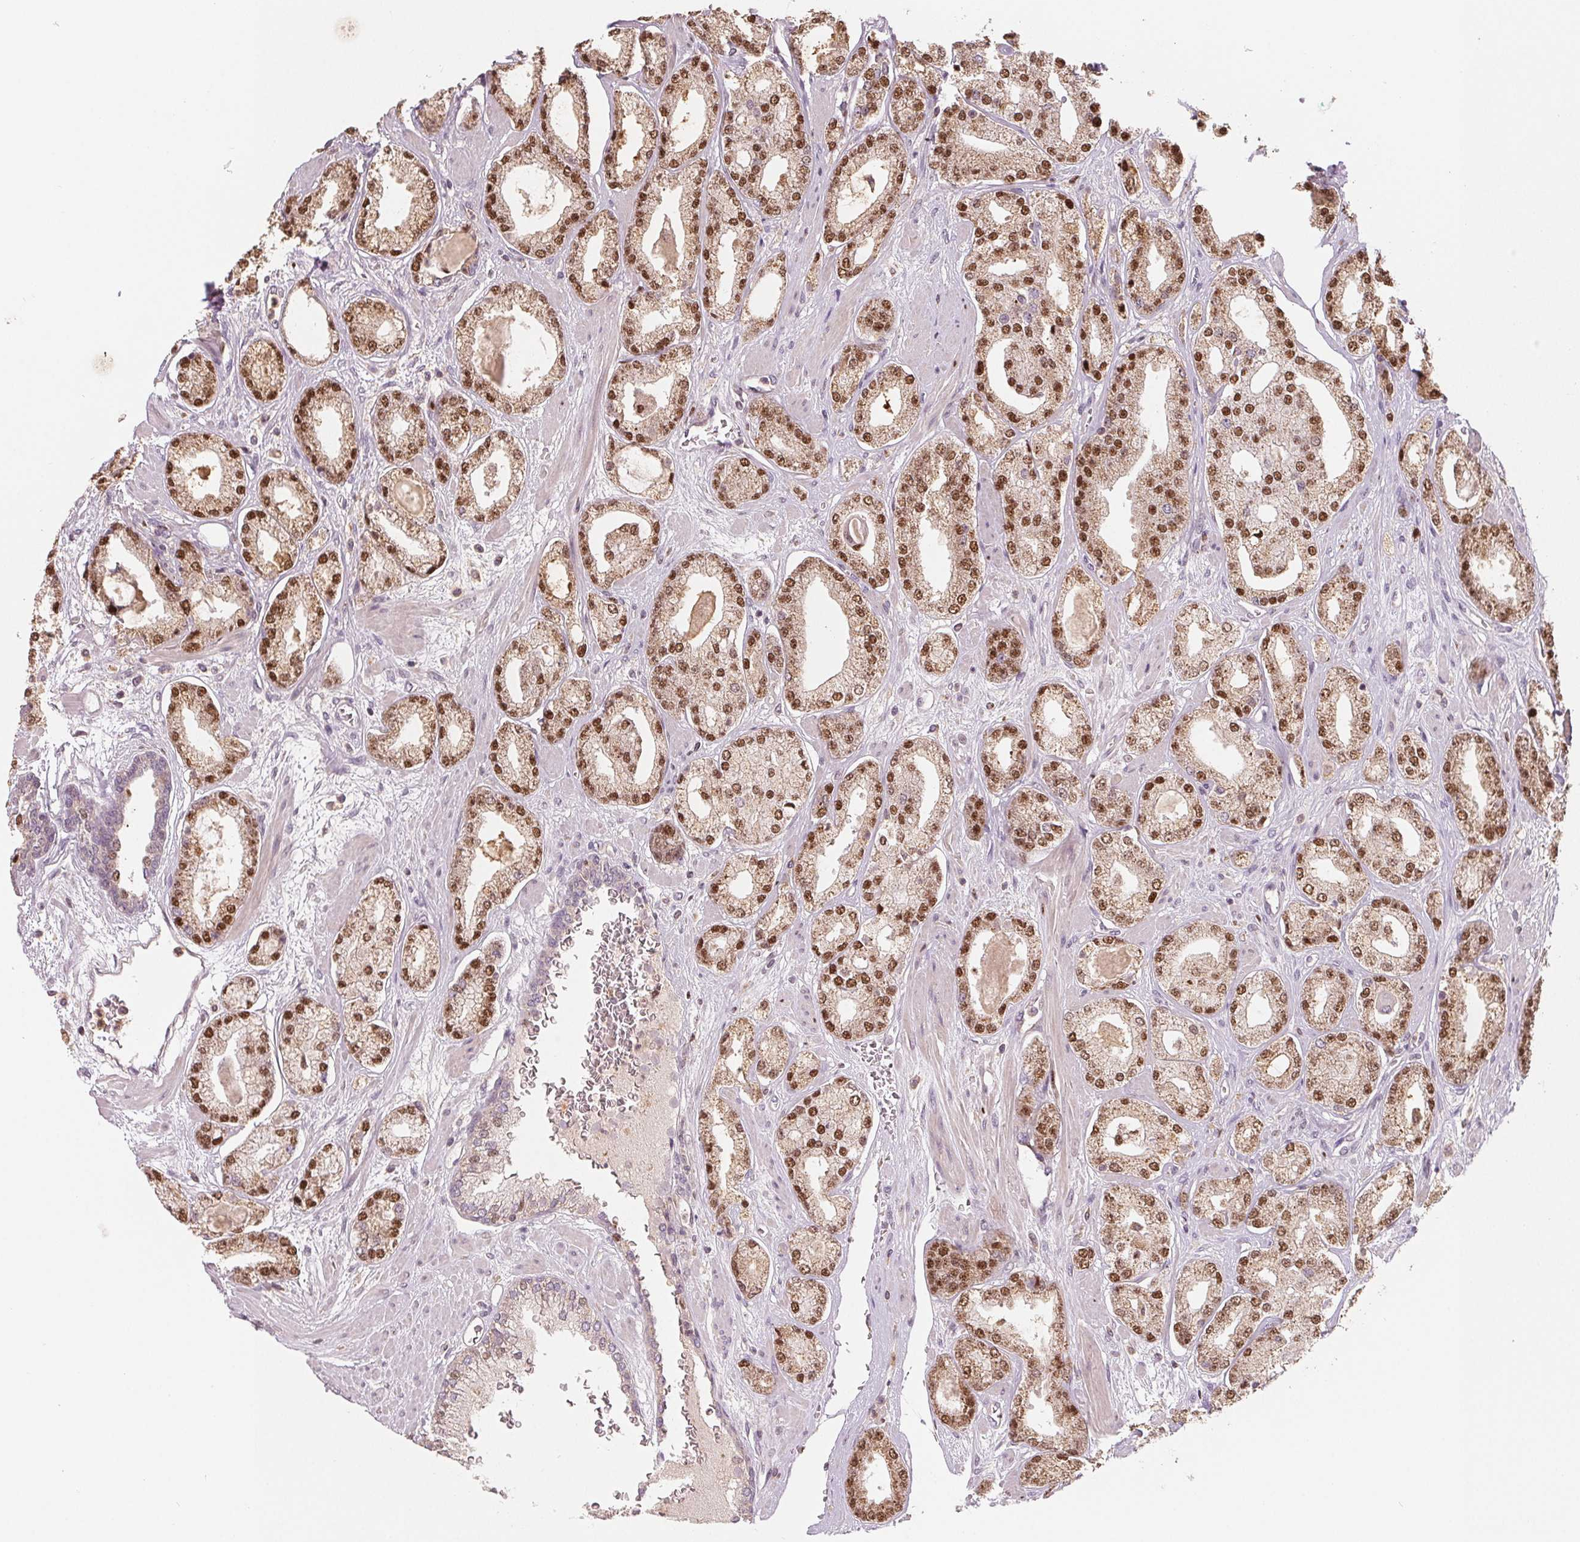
{"staining": {"intensity": "moderate", "quantity": ">75%", "location": "cytoplasmic/membranous,nuclear"}, "tissue": "prostate cancer", "cell_type": "Tumor cells", "image_type": "cancer", "snomed": [{"axis": "morphology", "description": "Adenocarcinoma, High grade"}, {"axis": "topography", "description": "Prostate"}], "caption": "Protein staining of prostate cancer tissue reveals moderate cytoplasmic/membranous and nuclear positivity in about >75% of tumor cells. The staining was performed using DAB (3,3'-diaminobenzidine) to visualize the protein expression in brown, while the nuclei were stained in blue with hematoxylin (Magnification: 20x).", "gene": "AQP8", "patient": {"sex": "male", "age": 64}}